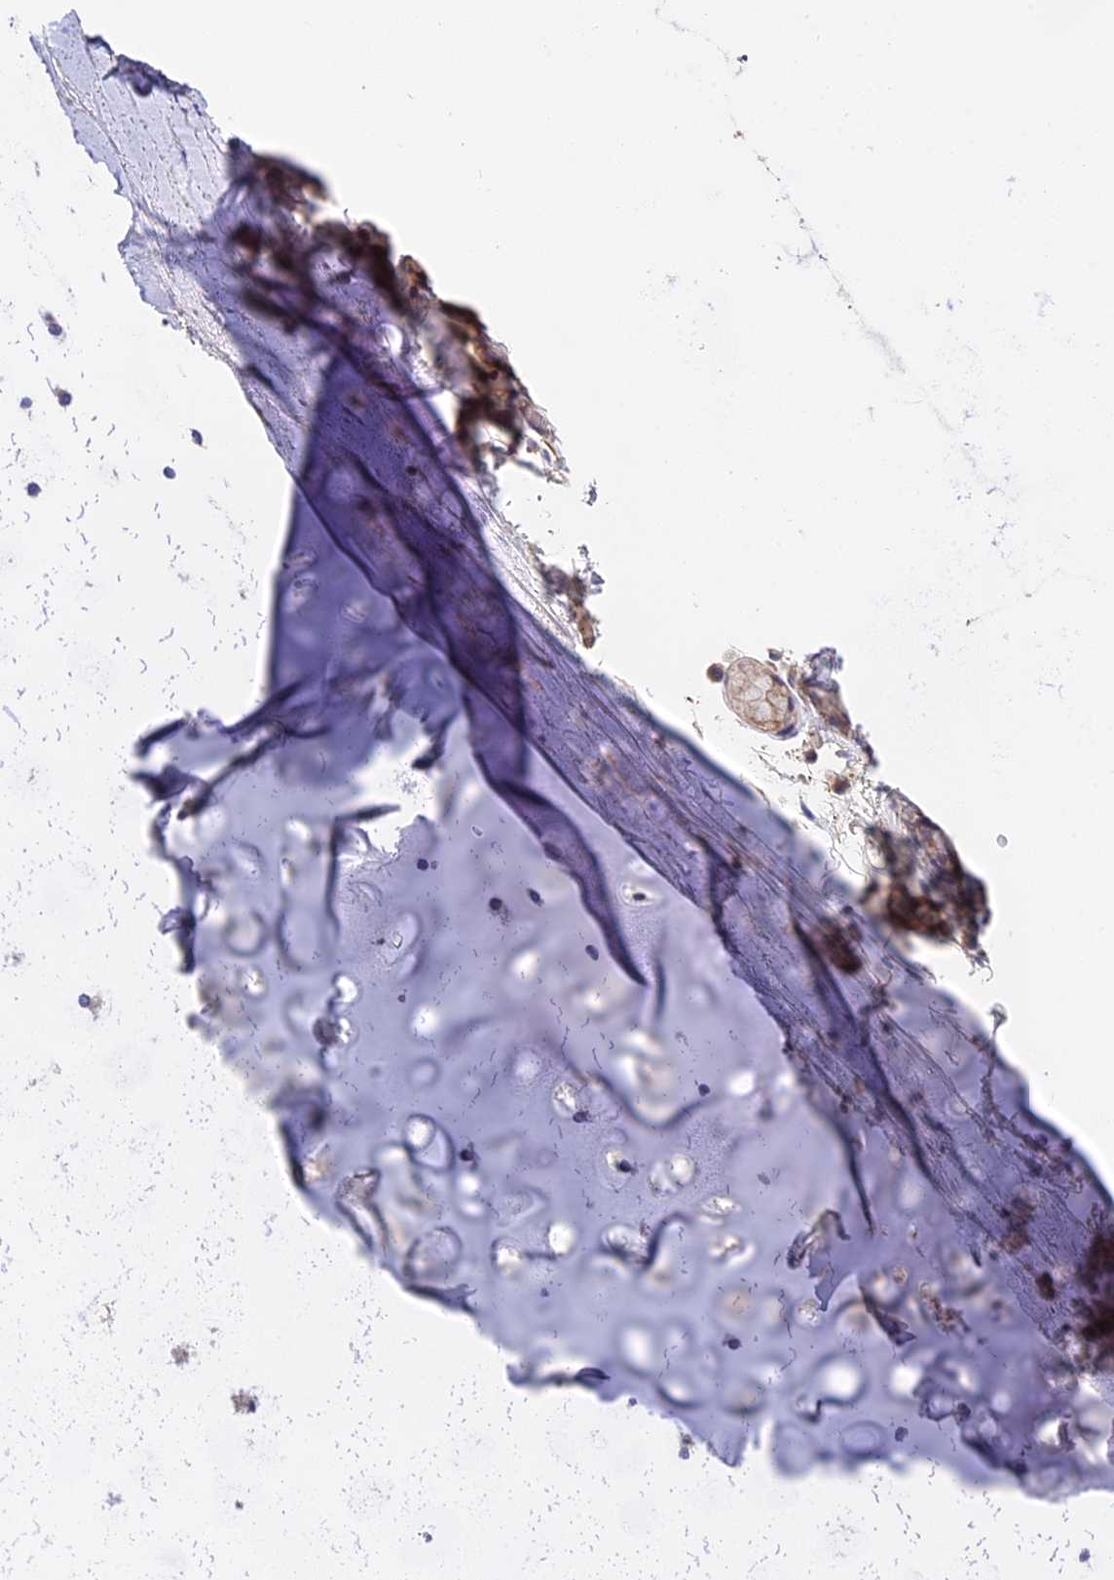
{"staining": {"intensity": "negative", "quantity": "none", "location": "none"}, "tissue": "adipose tissue", "cell_type": "Adipocytes", "image_type": "normal", "snomed": [{"axis": "morphology", "description": "Normal tissue, NOS"}, {"axis": "topography", "description": "Lymph node"}, {"axis": "topography", "description": "Bronchus"}], "caption": "Photomicrograph shows no protein expression in adipocytes of normal adipose tissue.", "gene": "TRMT1", "patient": {"sex": "male", "age": 63}}